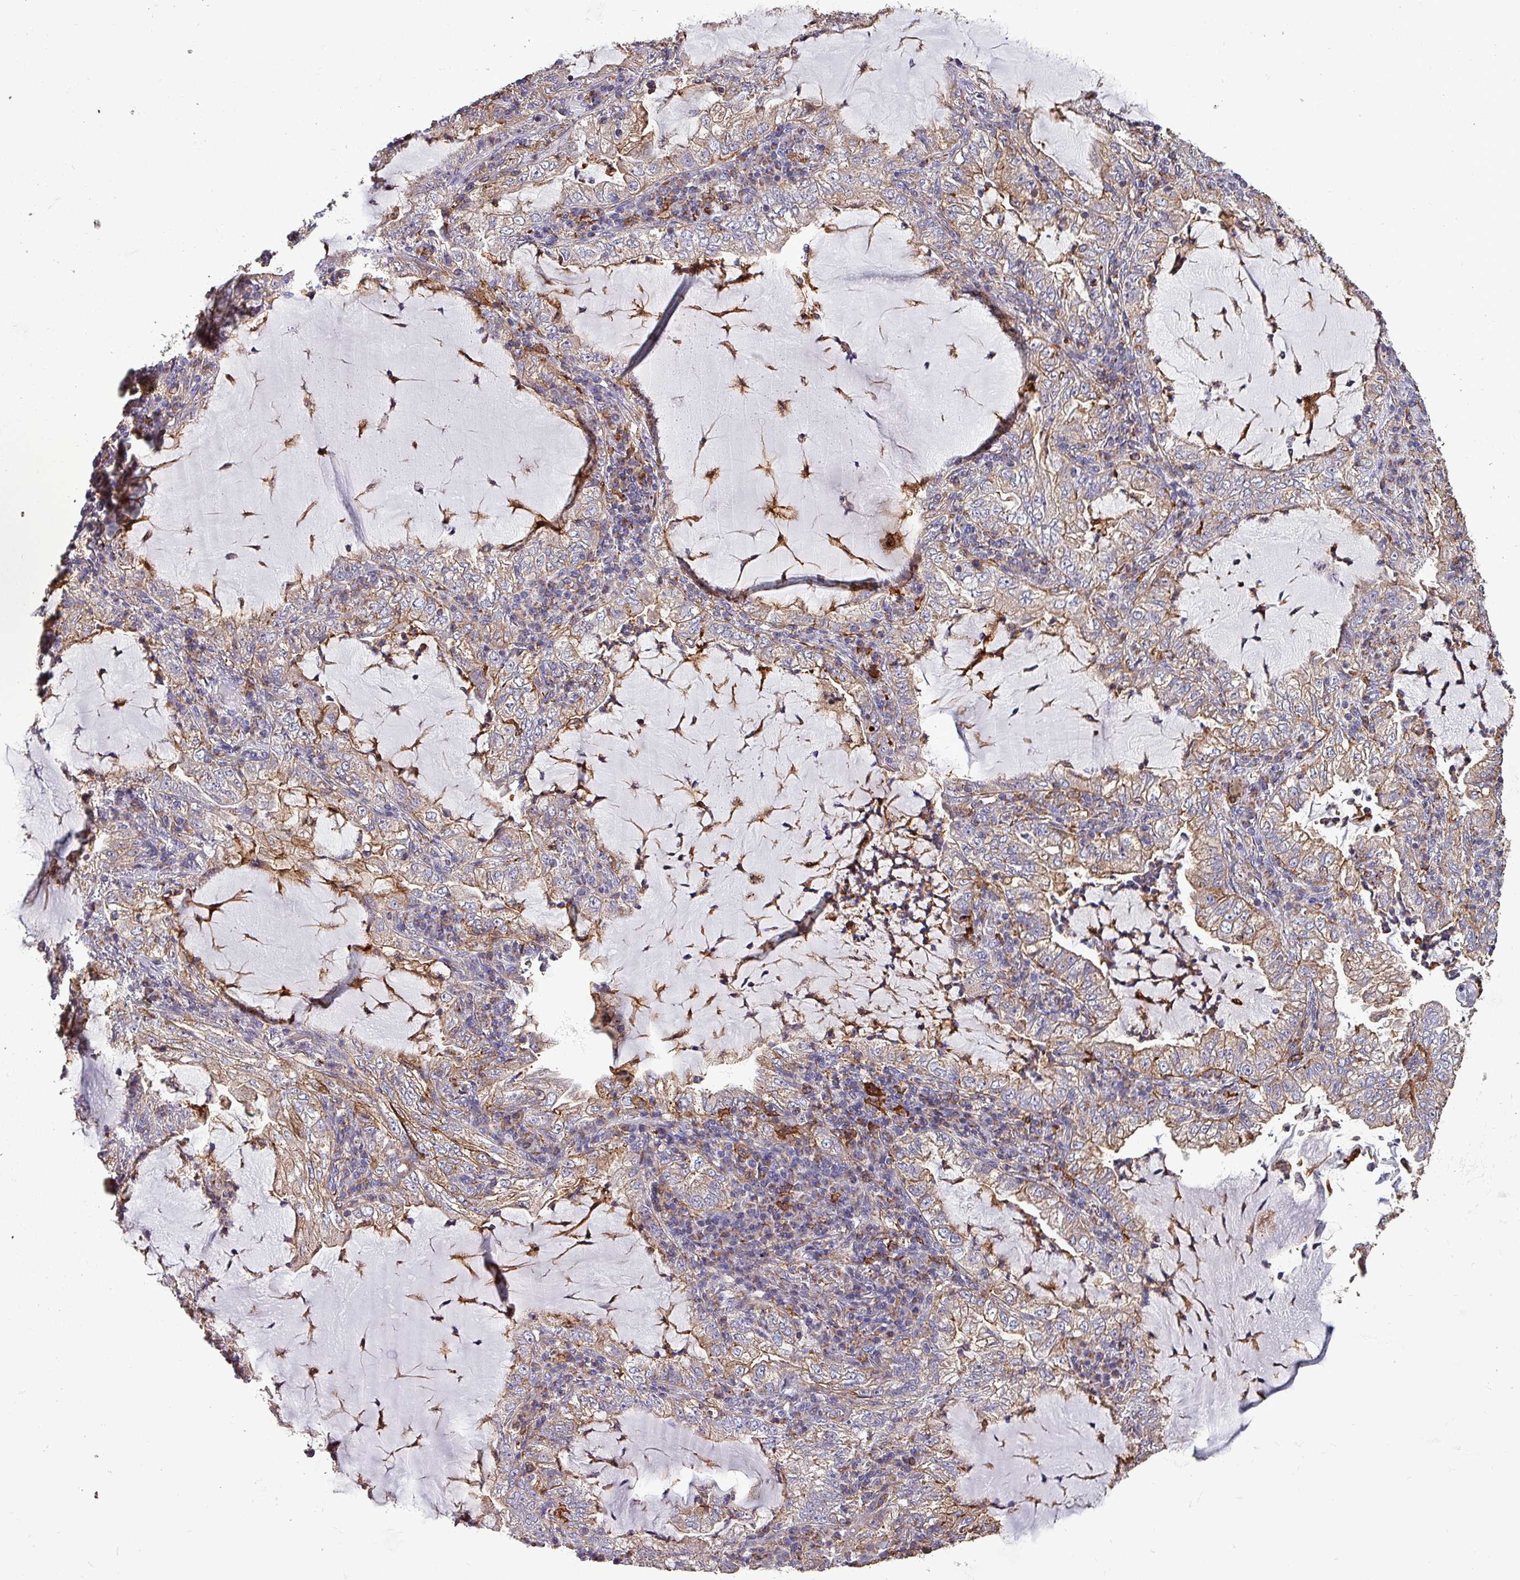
{"staining": {"intensity": "weak", "quantity": "25%-75%", "location": "cytoplasmic/membranous"}, "tissue": "lung cancer", "cell_type": "Tumor cells", "image_type": "cancer", "snomed": [{"axis": "morphology", "description": "Adenocarcinoma, NOS"}, {"axis": "topography", "description": "Lung"}], "caption": "Weak cytoplasmic/membranous staining for a protein is appreciated in approximately 25%-75% of tumor cells of lung cancer using IHC.", "gene": "SCIN", "patient": {"sex": "female", "age": 73}}